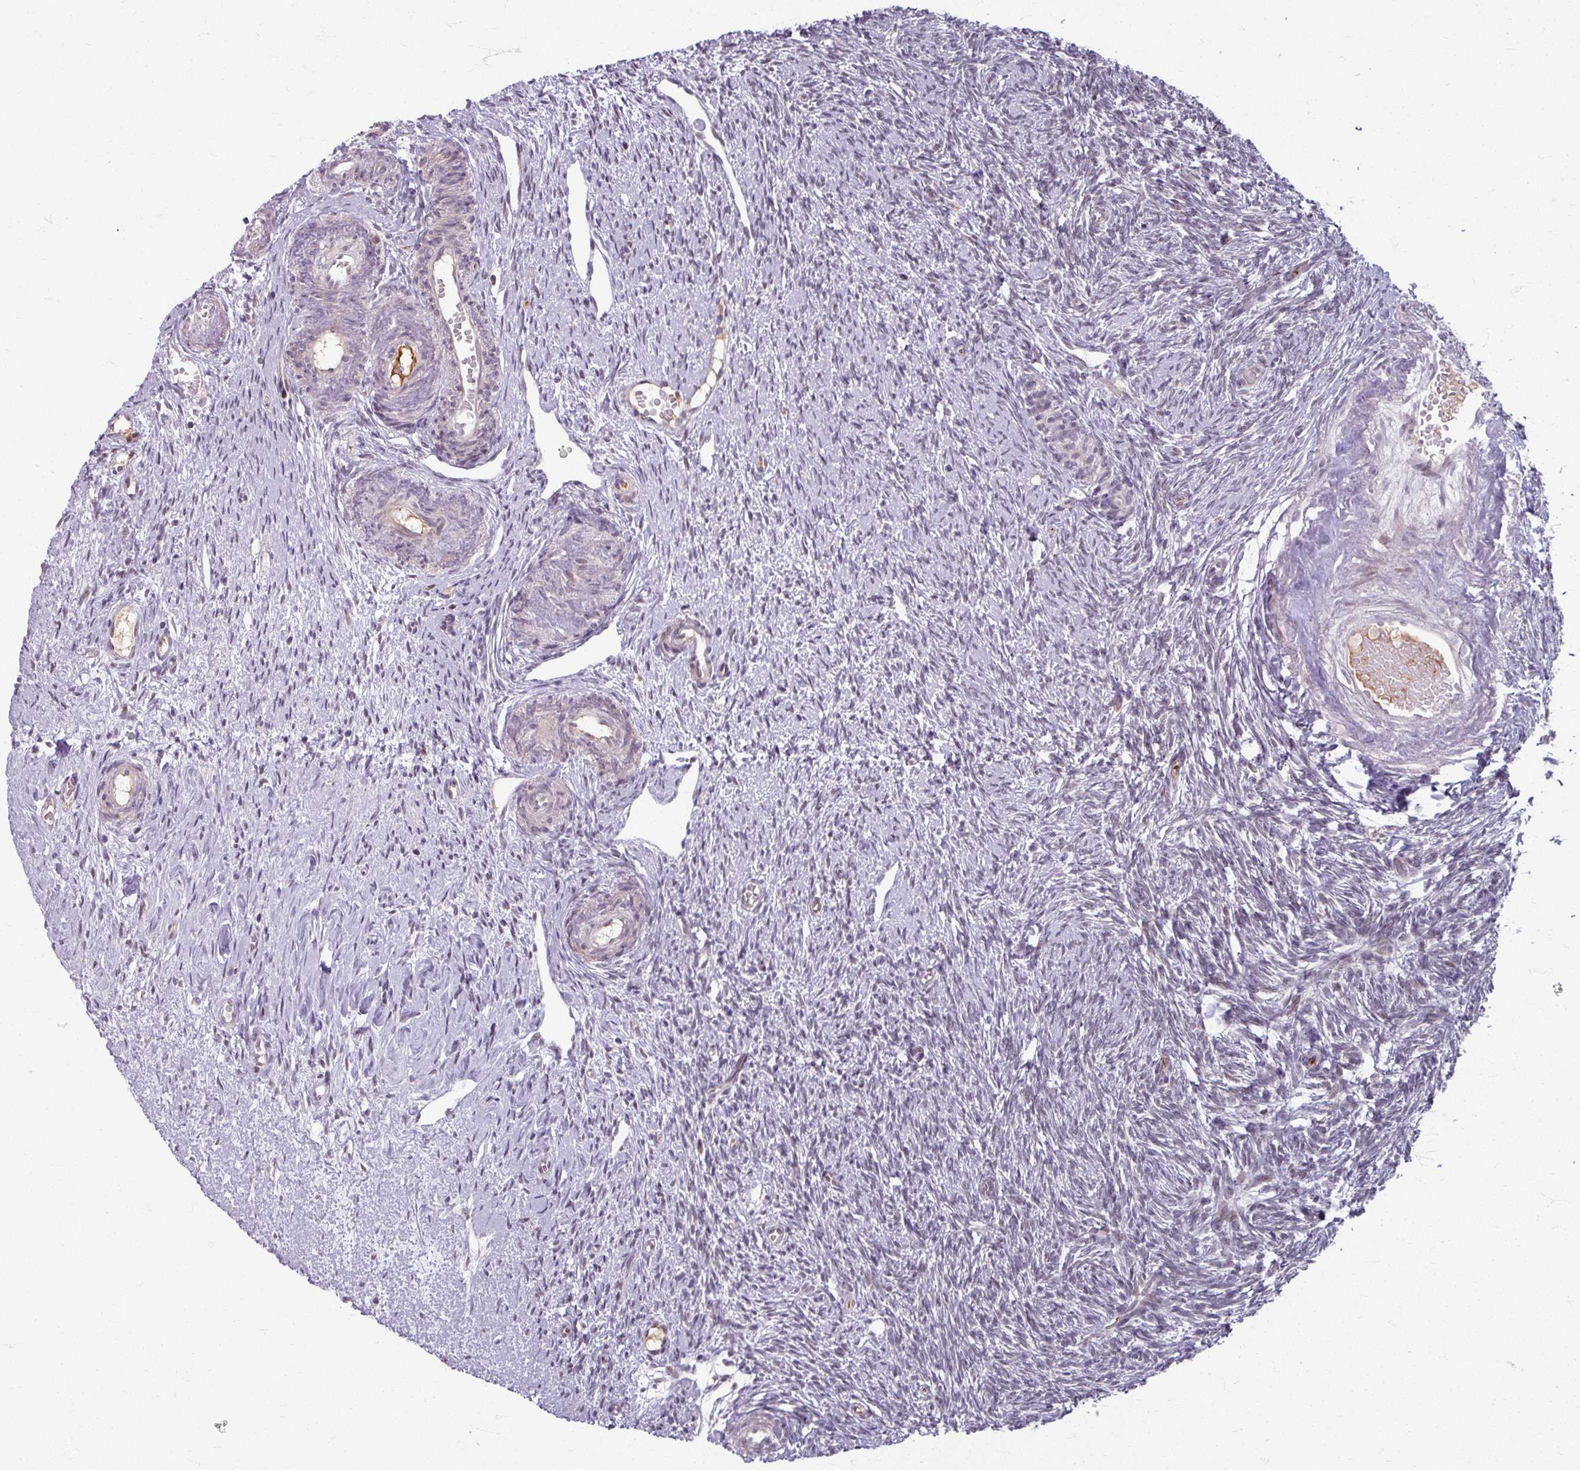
{"staining": {"intensity": "weak", "quantity": "25%-75%", "location": "nuclear"}, "tissue": "ovary", "cell_type": "Ovarian stroma cells", "image_type": "normal", "snomed": [{"axis": "morphology", "description": "Normal tissue, NOS"}, {"axis": "topography", "description": "Ovary"}], "caption": "Ovary stained with a brown dye displays weak nuclear positive positivity in about 25%-75% of ovarian stroma cells.", "gene": "KLC3", "patient": {"sex": "female", "age": 51}}